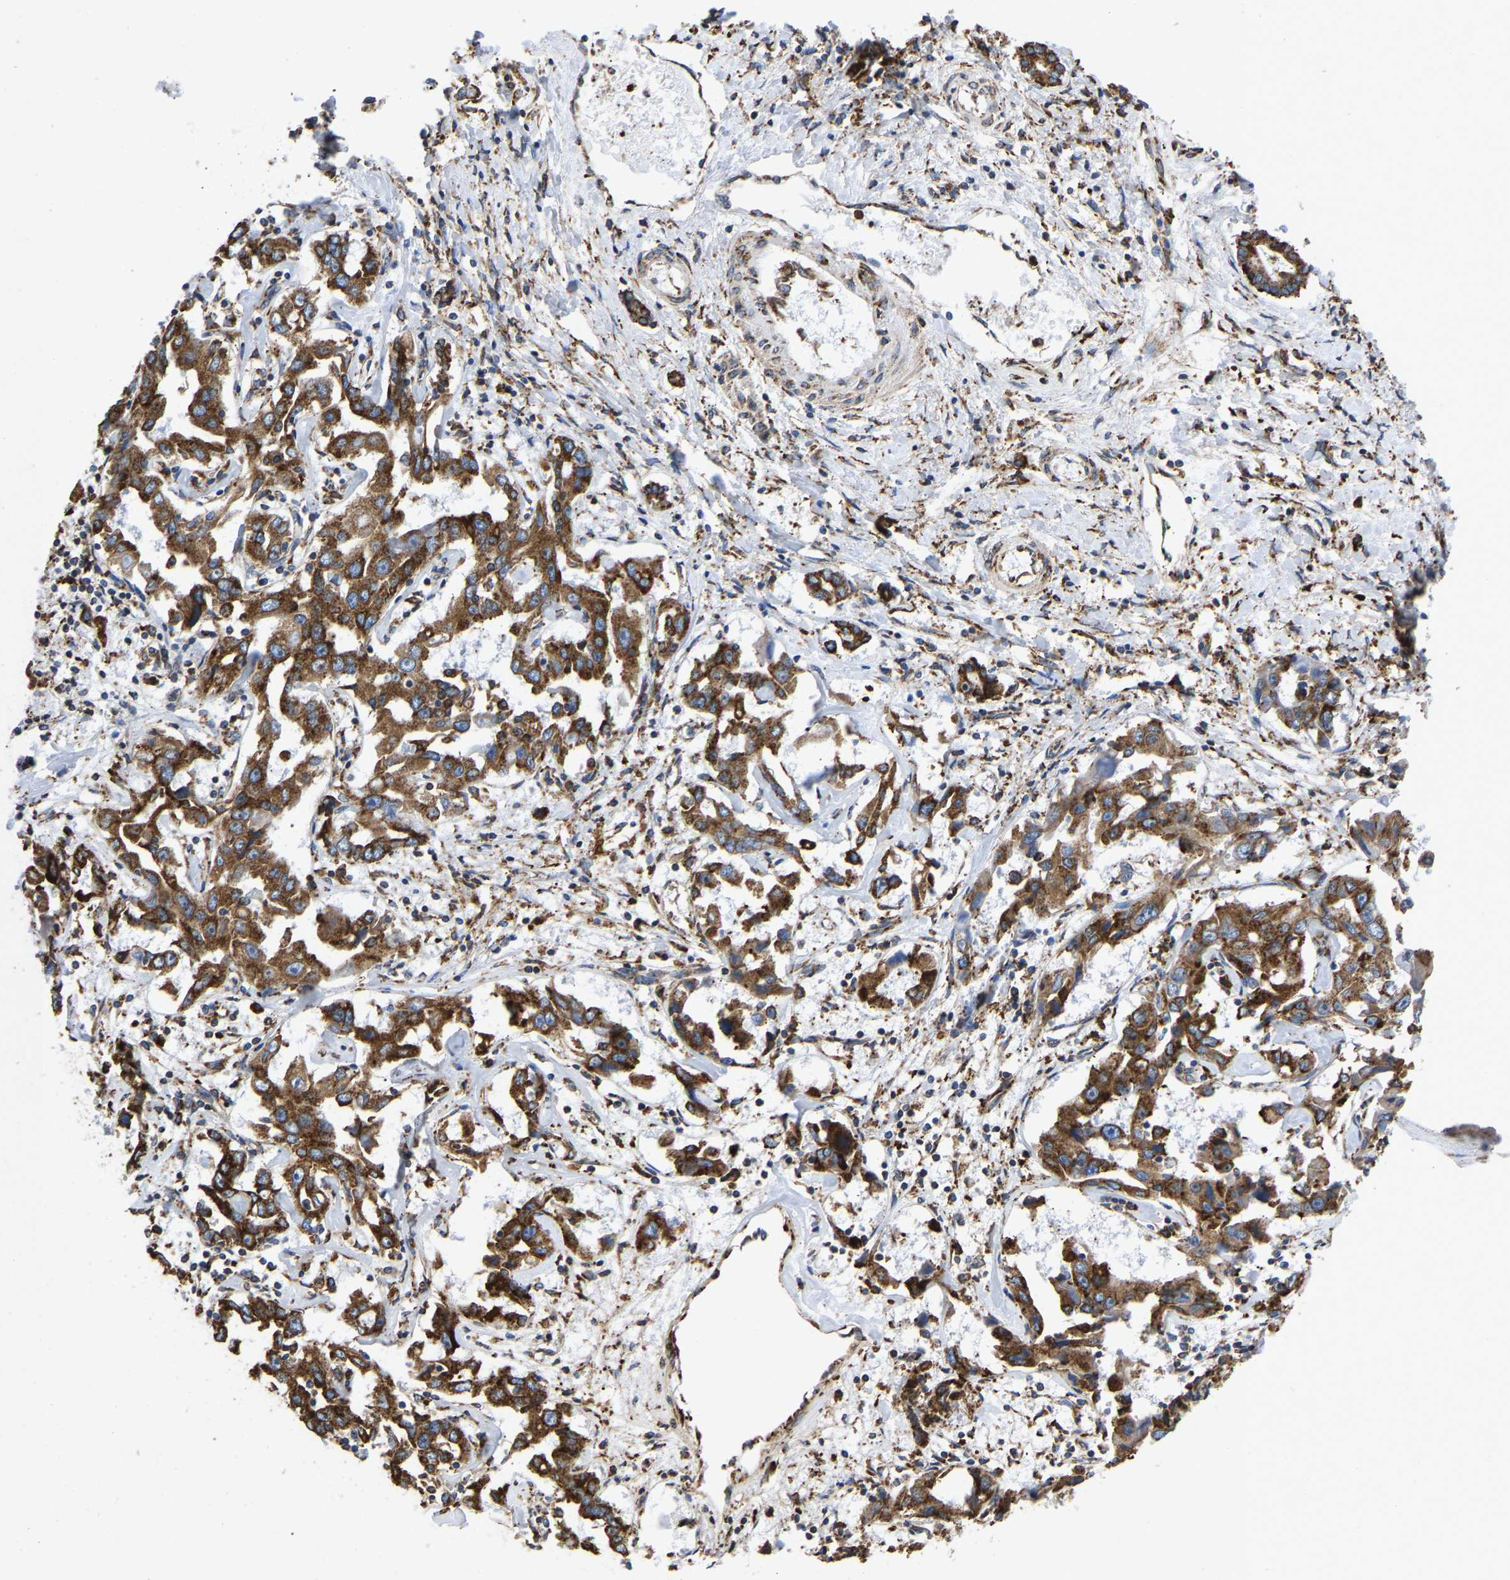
{"staining": {"intensity": "strong", "quantity": ">75%", "location": "cytoplasmic/membranous"}, "tissue": "liver cancer", "cell_type": "Tumor cells", "image_type": "cancer", "snomed": [{"axis": "morphology", "description": "Cholangiocarcinoma"}, {"axis": "topography", "description": "Liver"}], "caption": "Liver cholangiocarcinoma was stained to show a protein in brown. There is high levels of strong cytoplasmic/membranous expression in about >75% of tumor cells. The staining was performed using DAB (3,3'-diaminobenzidine) to visualize the protein expression in brown, while the nuclei were stained in blue with hematoxylin (Magnification: 20x).", "gene": "P4HB", "patient": {"sex": "male", "age": 59}}